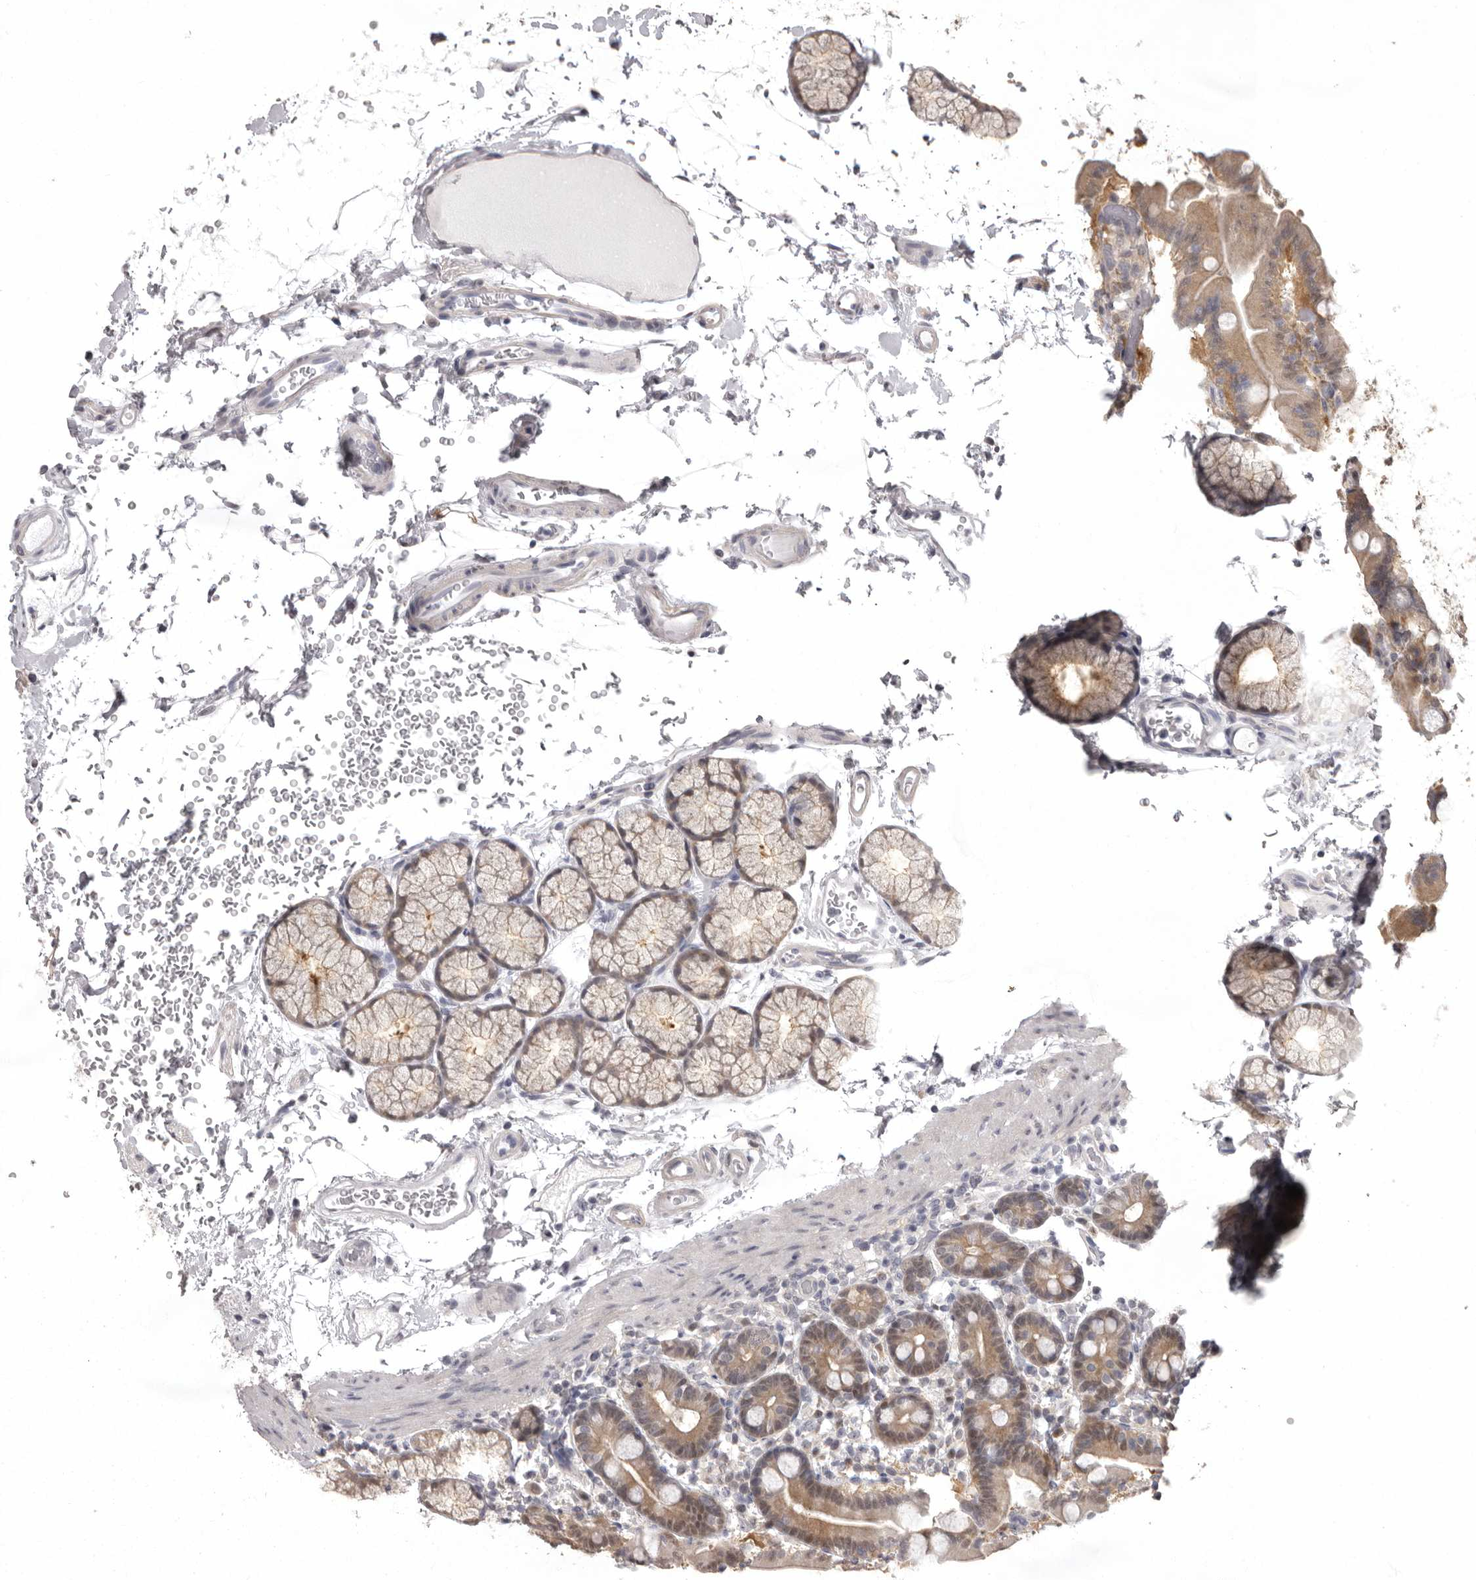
{"staining": {"intensity": "weak", "quantity": ">75%", "location": "cytoplasmic/membranous"}, "tissue": "duodenum", "cell_type": "Glandular cells", "image_type": "normal", "snomed": [{"axis": "morphology", "description": "Normal tissue, NOS"}, {"axis": "topography", "description": "Duodenum"}], "caption": "Protein analysis of benign duodenum displays weak cytoplasmic/membranous expression in approximately >75% of glandular cells. (DAB (3,3'-diaminobenzidine) IHC with brightfield microscopy, high magnification).", "gene": "MDH1", "patient": {"sex": "male", "age": 54}}